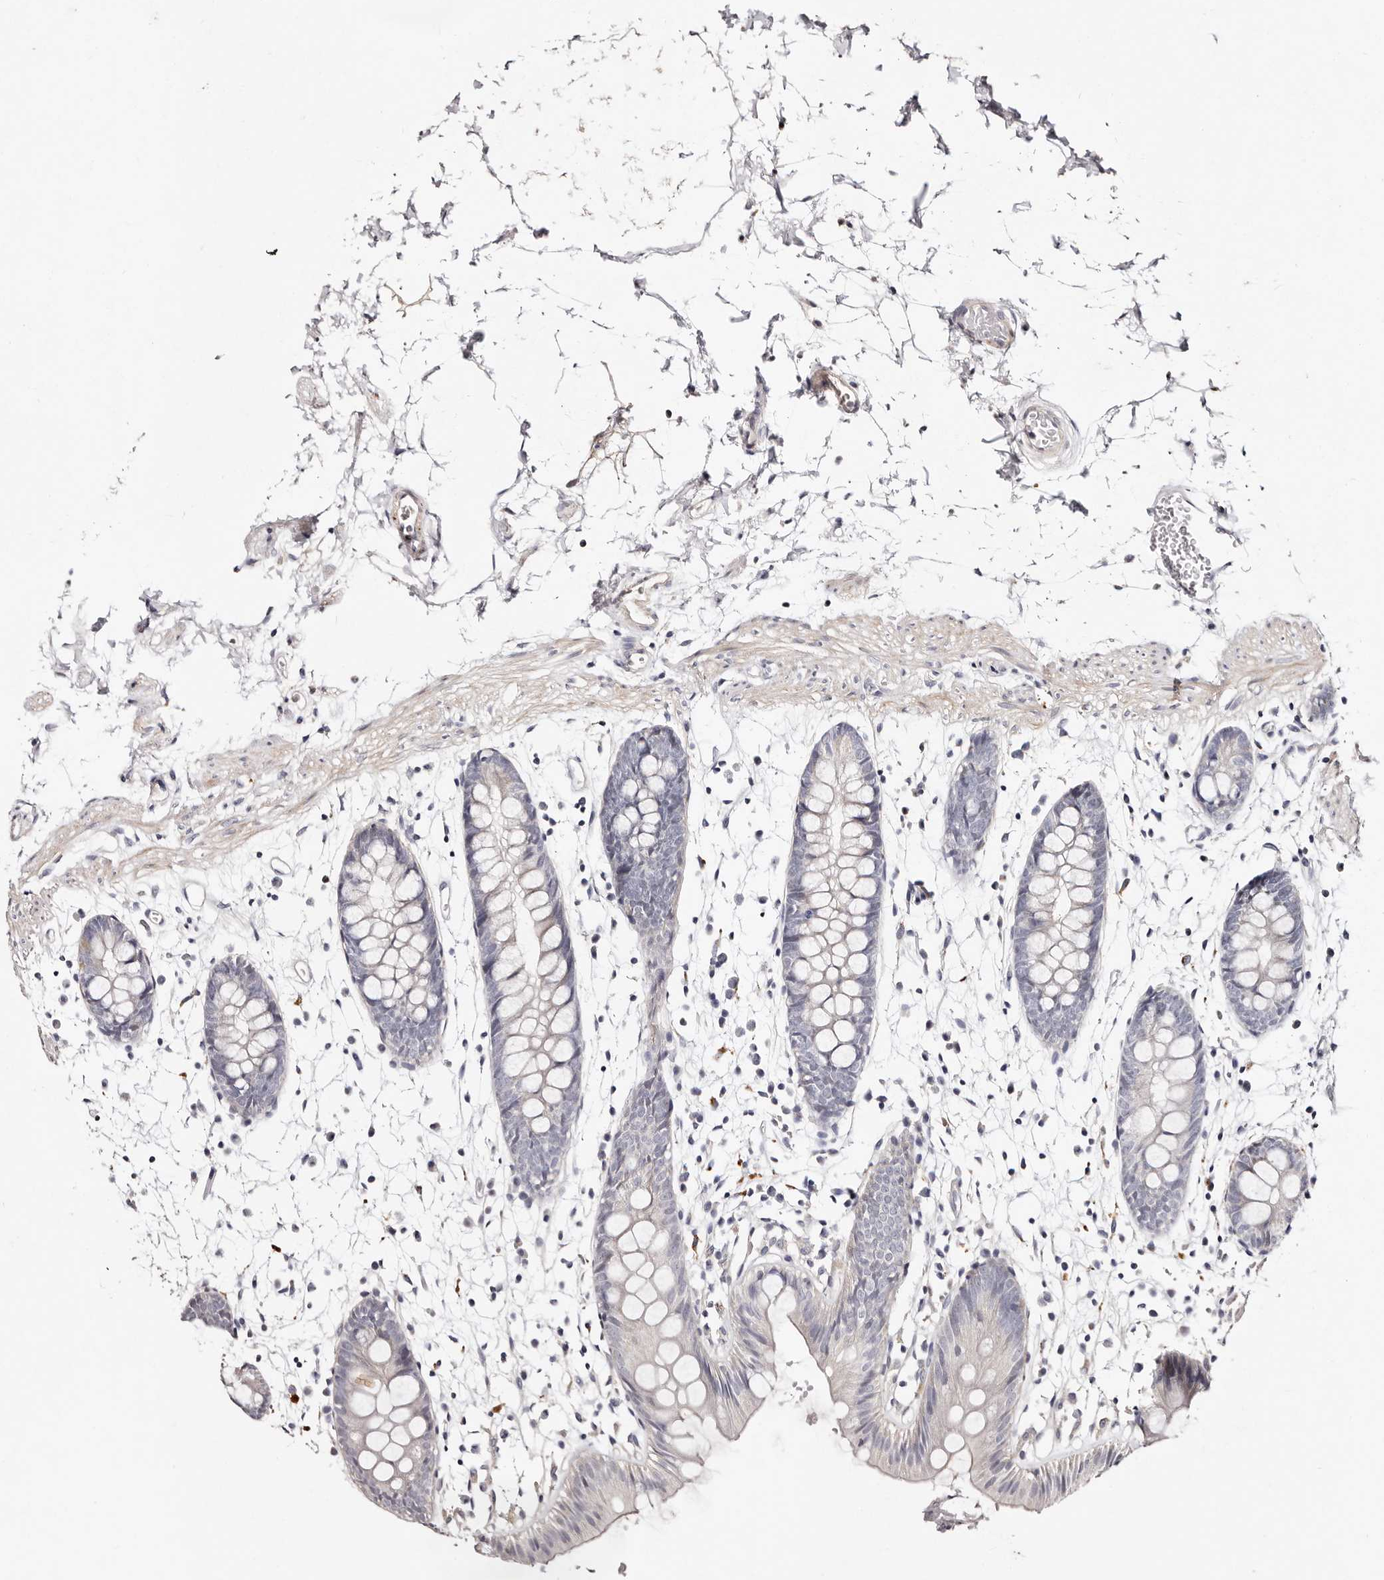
{"staining": {"intensity": "negative", "quantity": "none", "location": "none"}, "tissue": "colon", "cell_type": "Endothelial cells", "image_type": "normal", "snomed": [{"axis": "morphology", "description": "Normal tissue, NOS"}, {"axis": "topography", "description": "Colon"}], "caption": "DAB immunohistochemical staining of normal colon reveals no significant staining in endothelial cells.", "gene": "MRPS33", "patient": {"sex": "male", "age": 56}}